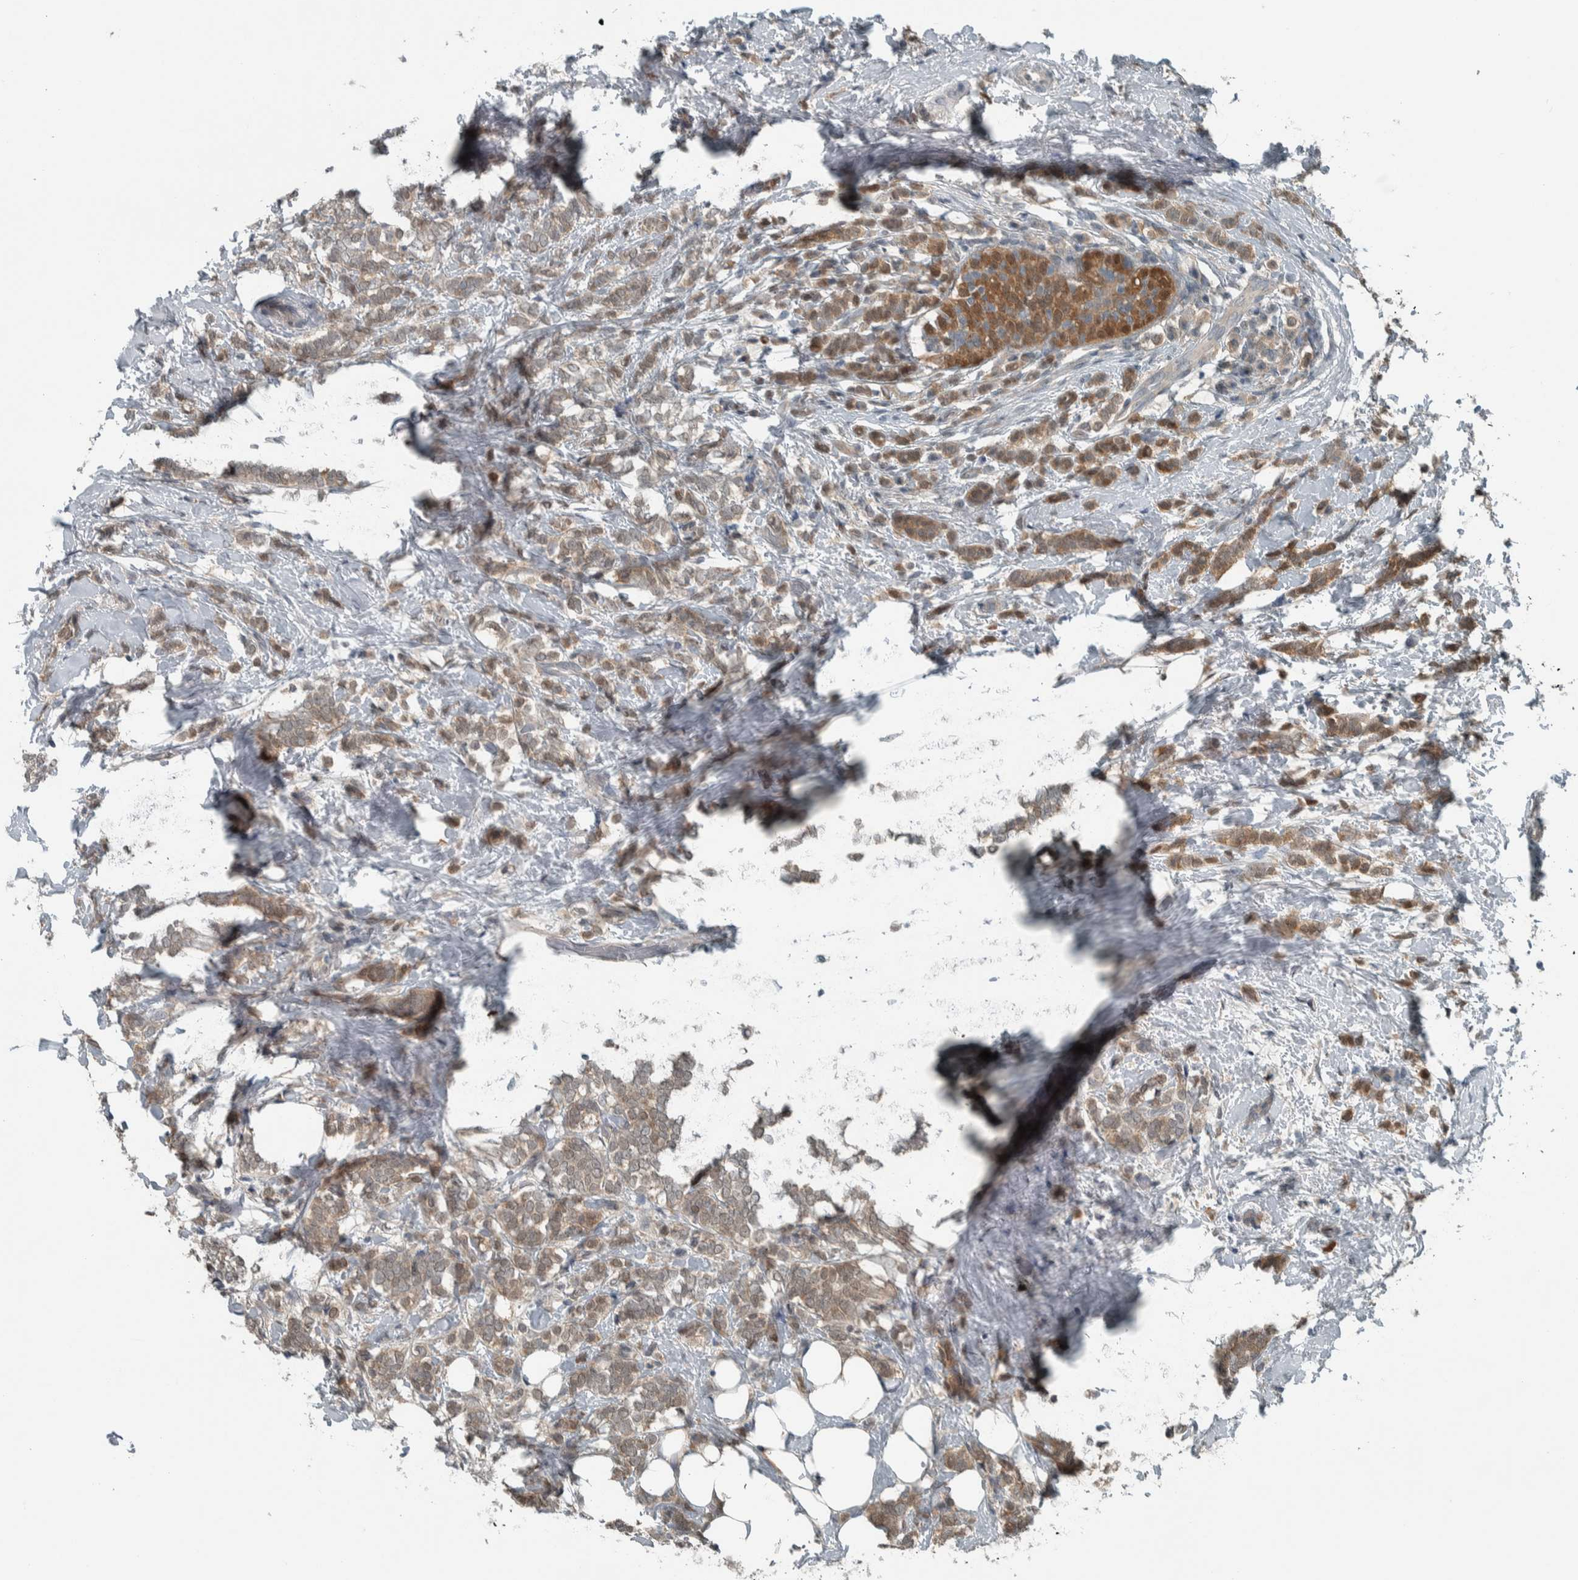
{"staining": {"intensity": "weak", "quantity": ">75%", "location": "cytoplasmic/membranous,nuclear"}, "tissue": "breast cancer", "cell_type": "Tumor cells", "image_type": "cancer", "snomed": [{"axis": "morphology", "description": "Lobular carcinoma"}, {"axis": "topography", "description": "Breast"}], "caption": "Human breast lobular carcinoma stained for a protein (brown) demonstrates weak cytoplasmic/membranous and nuclear positive expression in about >75% of tumor cells.", "gene": "ALAD", "patient": {"sex": "female", "age": 50}}